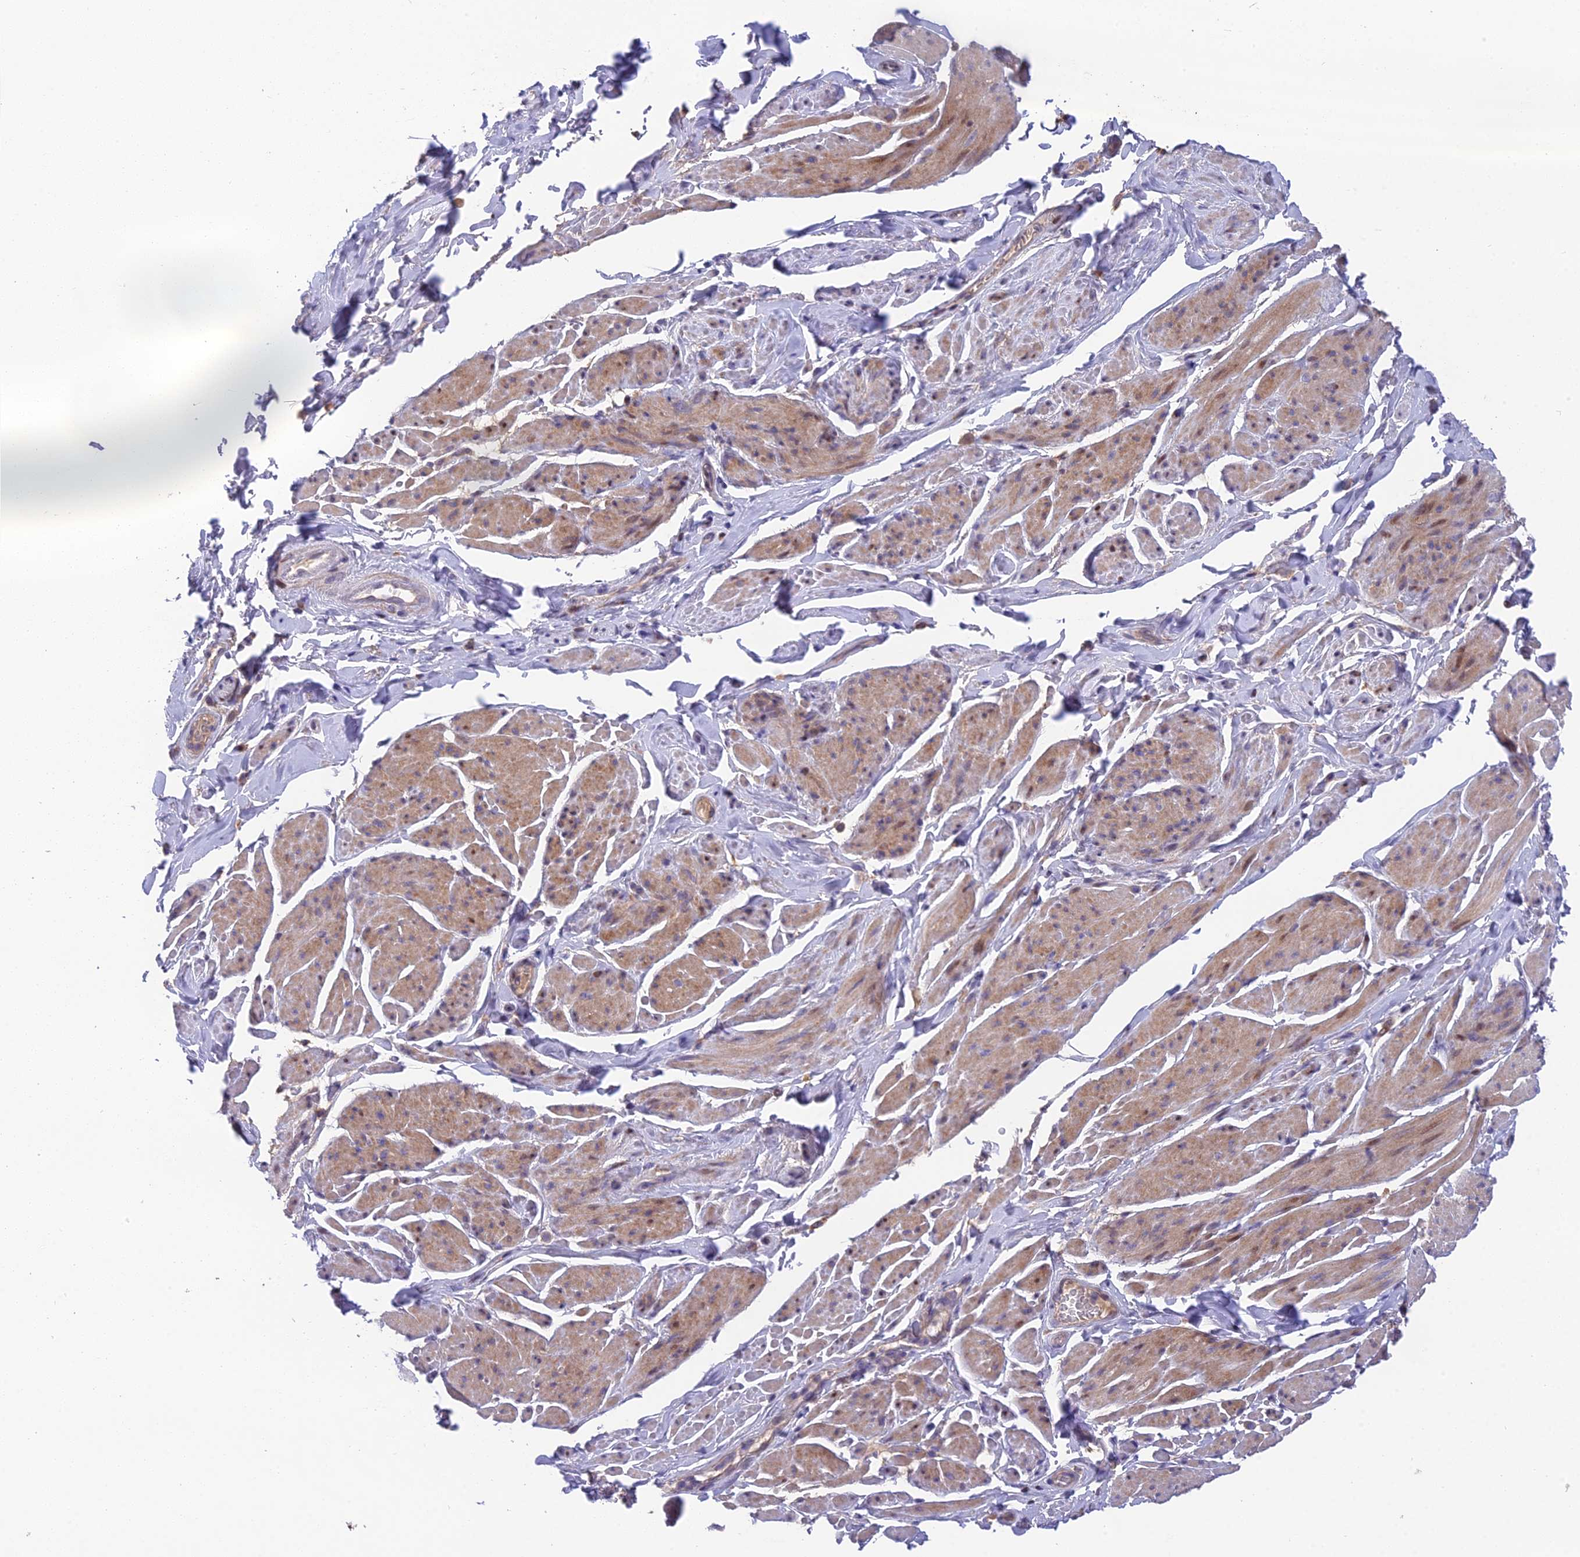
{"staining": {"intensity": "moderate", "quantity": "<25%", "location": "cytoplasmic/membranous,nuclear"}, "tissue": "smooth muscle", "cell_type": "Smooth muscle cells", "image_type": "normal", "snomed": [{"axis": "morphology", "description": "Normal tissue, NOS"}, {"axis": "topography", "description": "Smooth muscle"}, {"axis": "topography", "description": "Peripheral nerve tissue"}], "caption": "This micrograph demonstrates IHC staining of normal human smooth muscle, with low moderate cytoplasmic/membranous,nuclear staining in about <25% of smooth muscle cells.", "gene": "PUS10", "patient": {"sex": "male", "age": 69}}